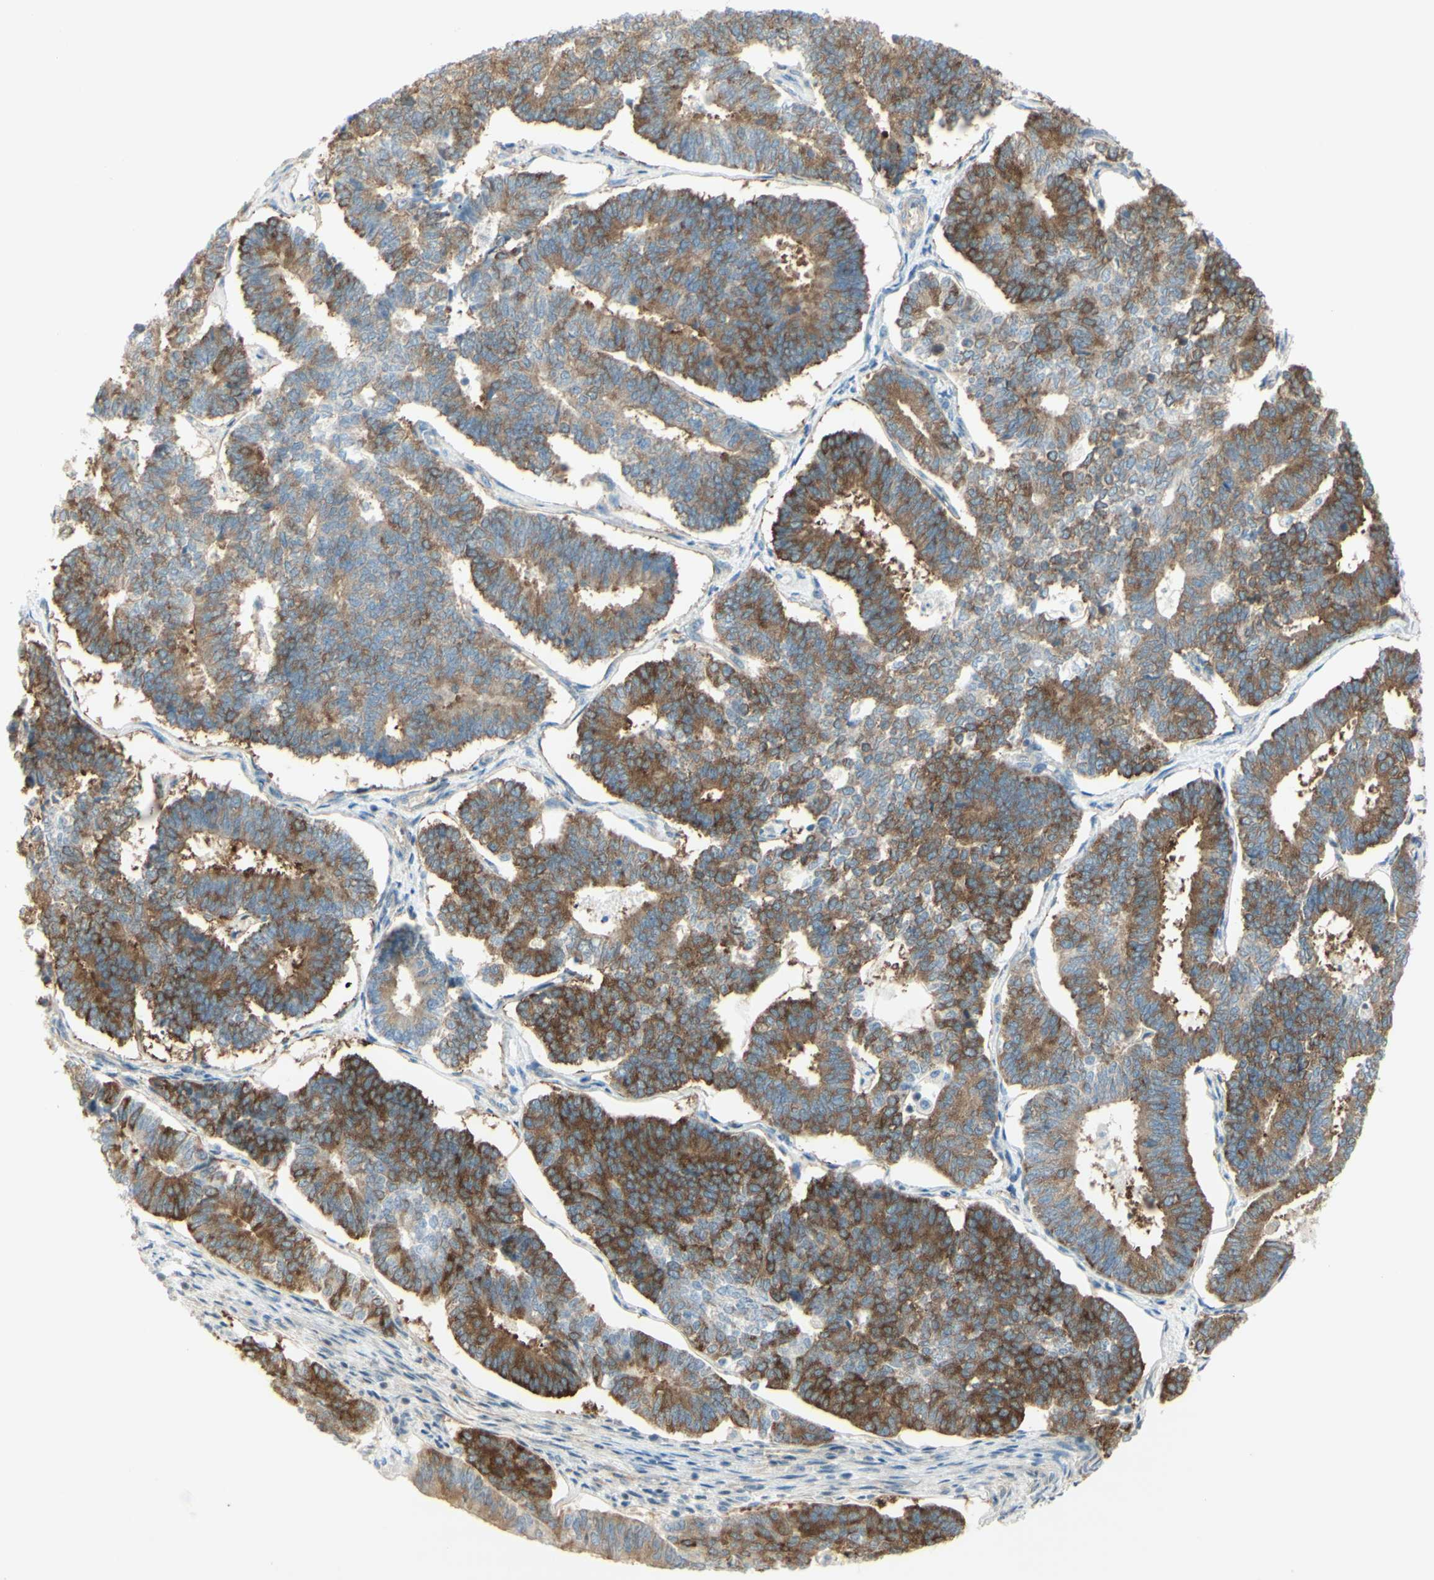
{"staining": {"intensity": "moderate", "quantity": ">75%", "location": "cytoplasmic/membranous"}, "tissue": "endometrial cancer", "cell_type": "Tumor cells", "image_type": "cancer", "snomed": [{"axis": "morphology", "description": "Adenocarcinoma, NOS"}, {"axis": "topography", "description": "Endometrium"}], "caption": "Moderate cytoplasmic/membranous positivity for a protein is identified in about >75% of tumor cells of endometrial cancer (adenocarcinoma) using immunohistochemistry (IHC).", "gene": "MAP1B", "patient": {"sex": "female", "age": 70}}